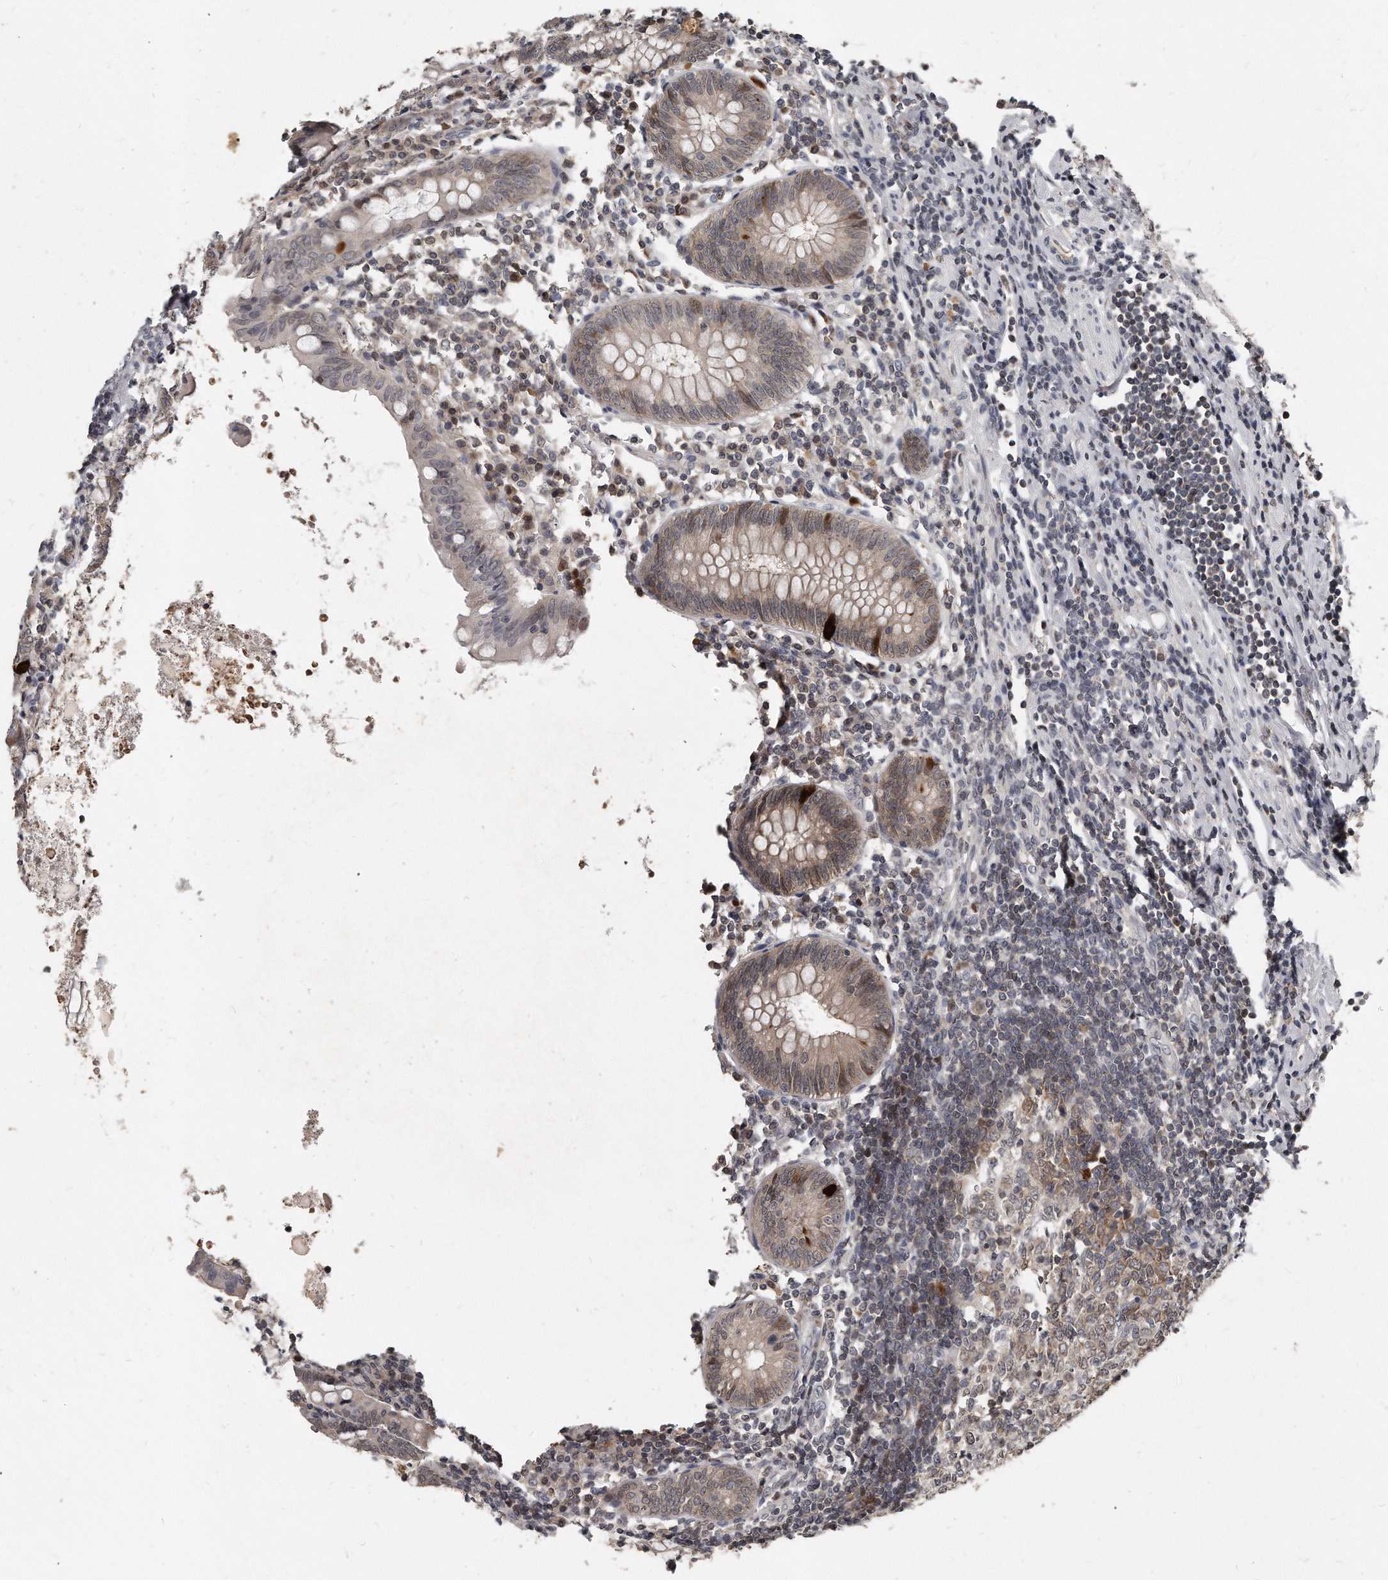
{"staining": {"intensity": "moderate", "quantity": "<25%", "location": "cytoplasmic/membranous,nuclear"}, "tissue": "appendix", "cell_type": "Glandular cells", "image_type": "normal", "snomed": [{"axis": "morphology", "description": "Normal tissue, NOS"}, {"axis": "topography", "description": "Appendix"}], "caption": "Immunohistochemistry (IHC) photomicrograph of normal human appendix stained for a protein (brown), which shows low levels of moderate cytoplasmic/membranous,nuclear staining in approximately <25% of glandular cells.", "gene": "GCH1", "patient": {"sex": "female", "age": 54}}